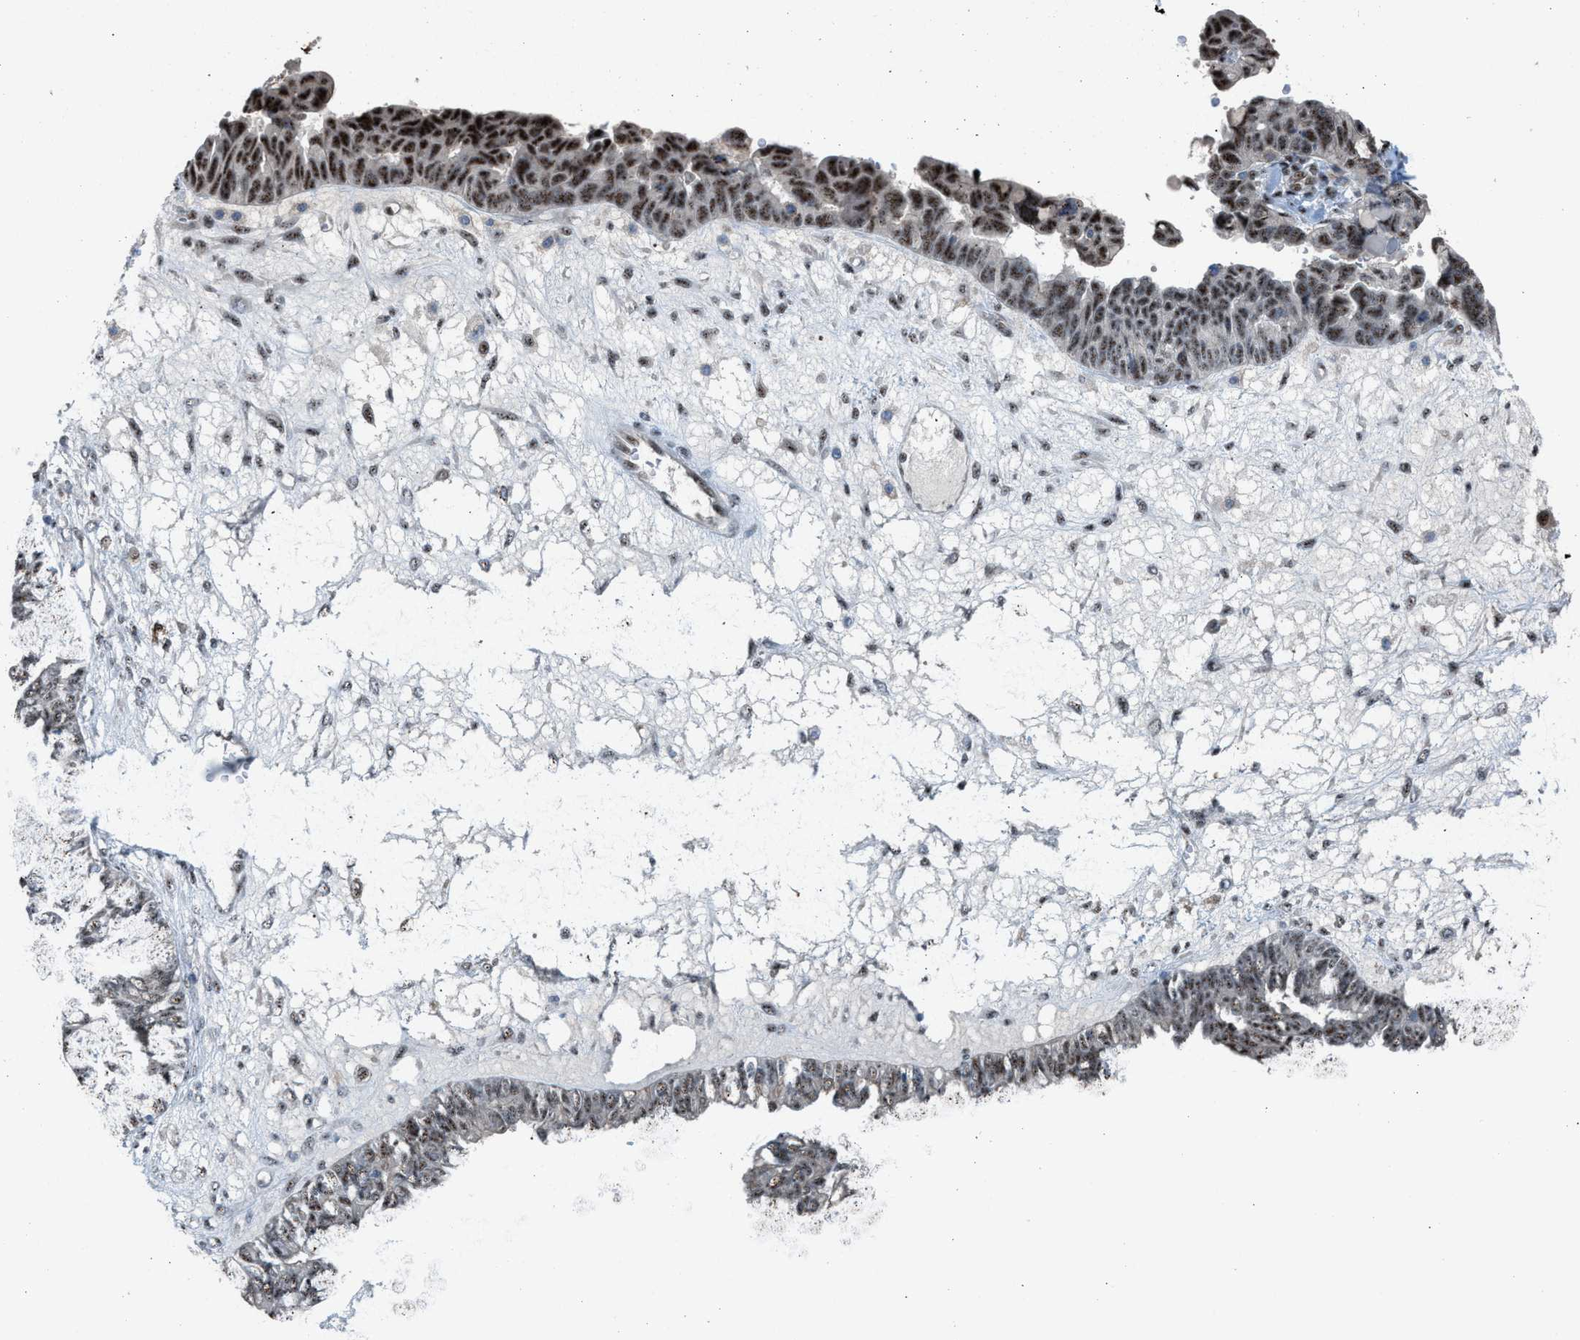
{"staining": {"intensity": "moderate", "quantity": ">75%", "location": "nuclear"}, "tissue": "ovarian cancer", "cell_type": "Tumor cells", "image_type": "cancer", "snomed": [{"axis": "morphology", "description": "Cystadenocarcinoma, serous, NOS"}, {"axis": "topography", "description": "Ovary"}], "caption": "DAB (3,3'-diaminobenzidine) immunohistochemical staining of human ovarian cancer (serous cystadenocarcinoma) demonstrates moderate nuclear protein staining in about >75% of tumor cells.", "gene": "CENPP", "patient": {"sex": "female", "age": 79}}